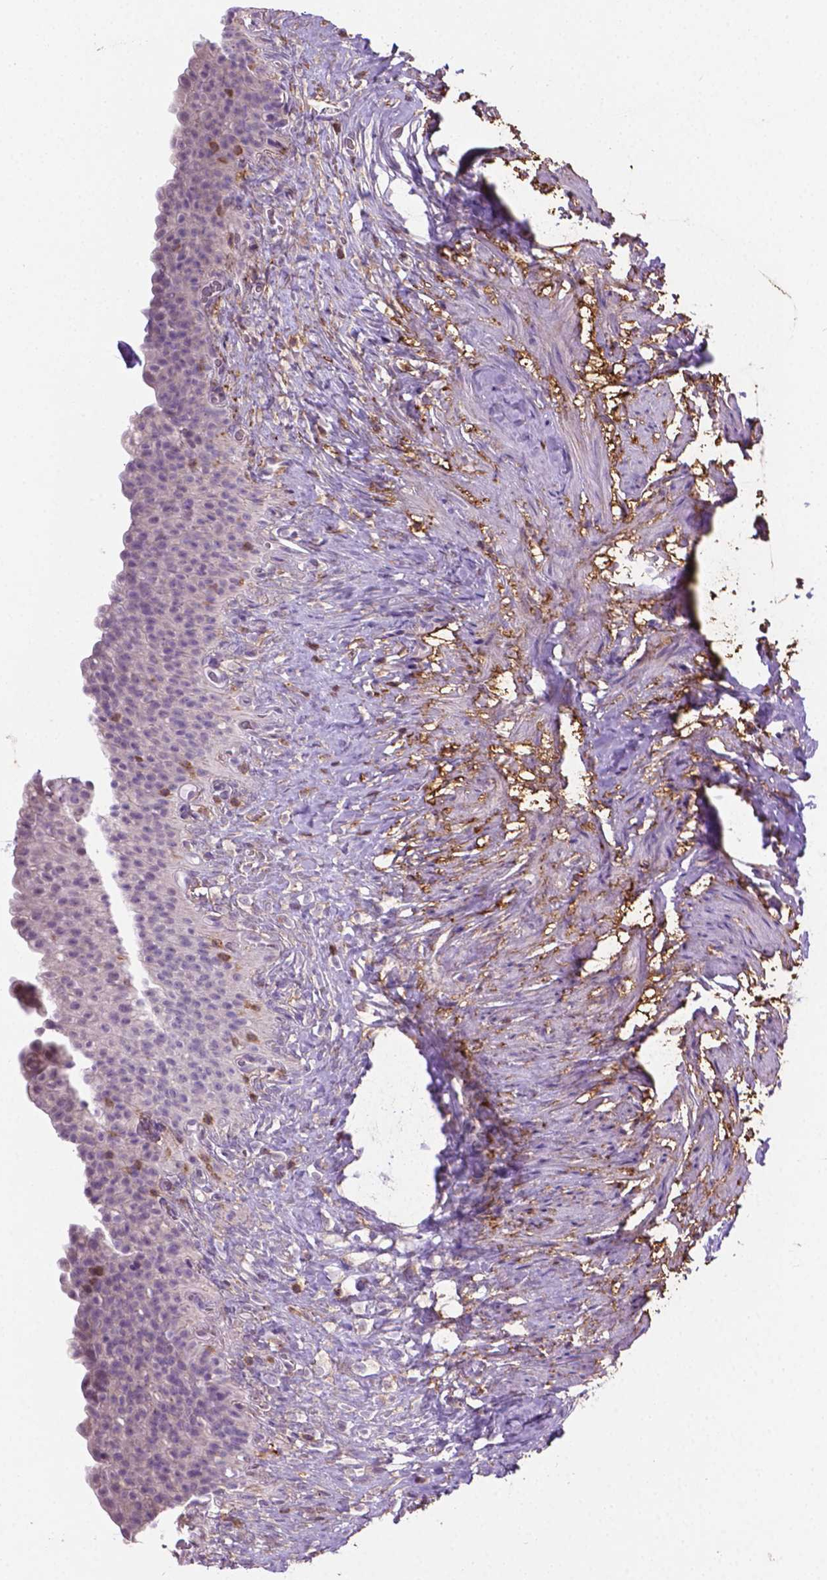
{"staining": {"intensity": "negative", "quantity": "none", "location": "none"}, "tissue": "urinary bladder", "cell_type": "Urothelial cells", "image_type": "normal", "snomed": [{"axis": "morphology", "description": "Normal tissue, NOS"}, {"axis": "topography", "description": "Urinary bladder"}, {"axis": "topography", "description": "Prostate"}], "caption": "Immunohistochemistry (IHC) micrograph of normal urinary bladder: urinary bladder stained with DAB shows no significant protein staining in urothelial cells.", "gene": "ACAD10", "patient": {"sex": "male", "age": 76}}